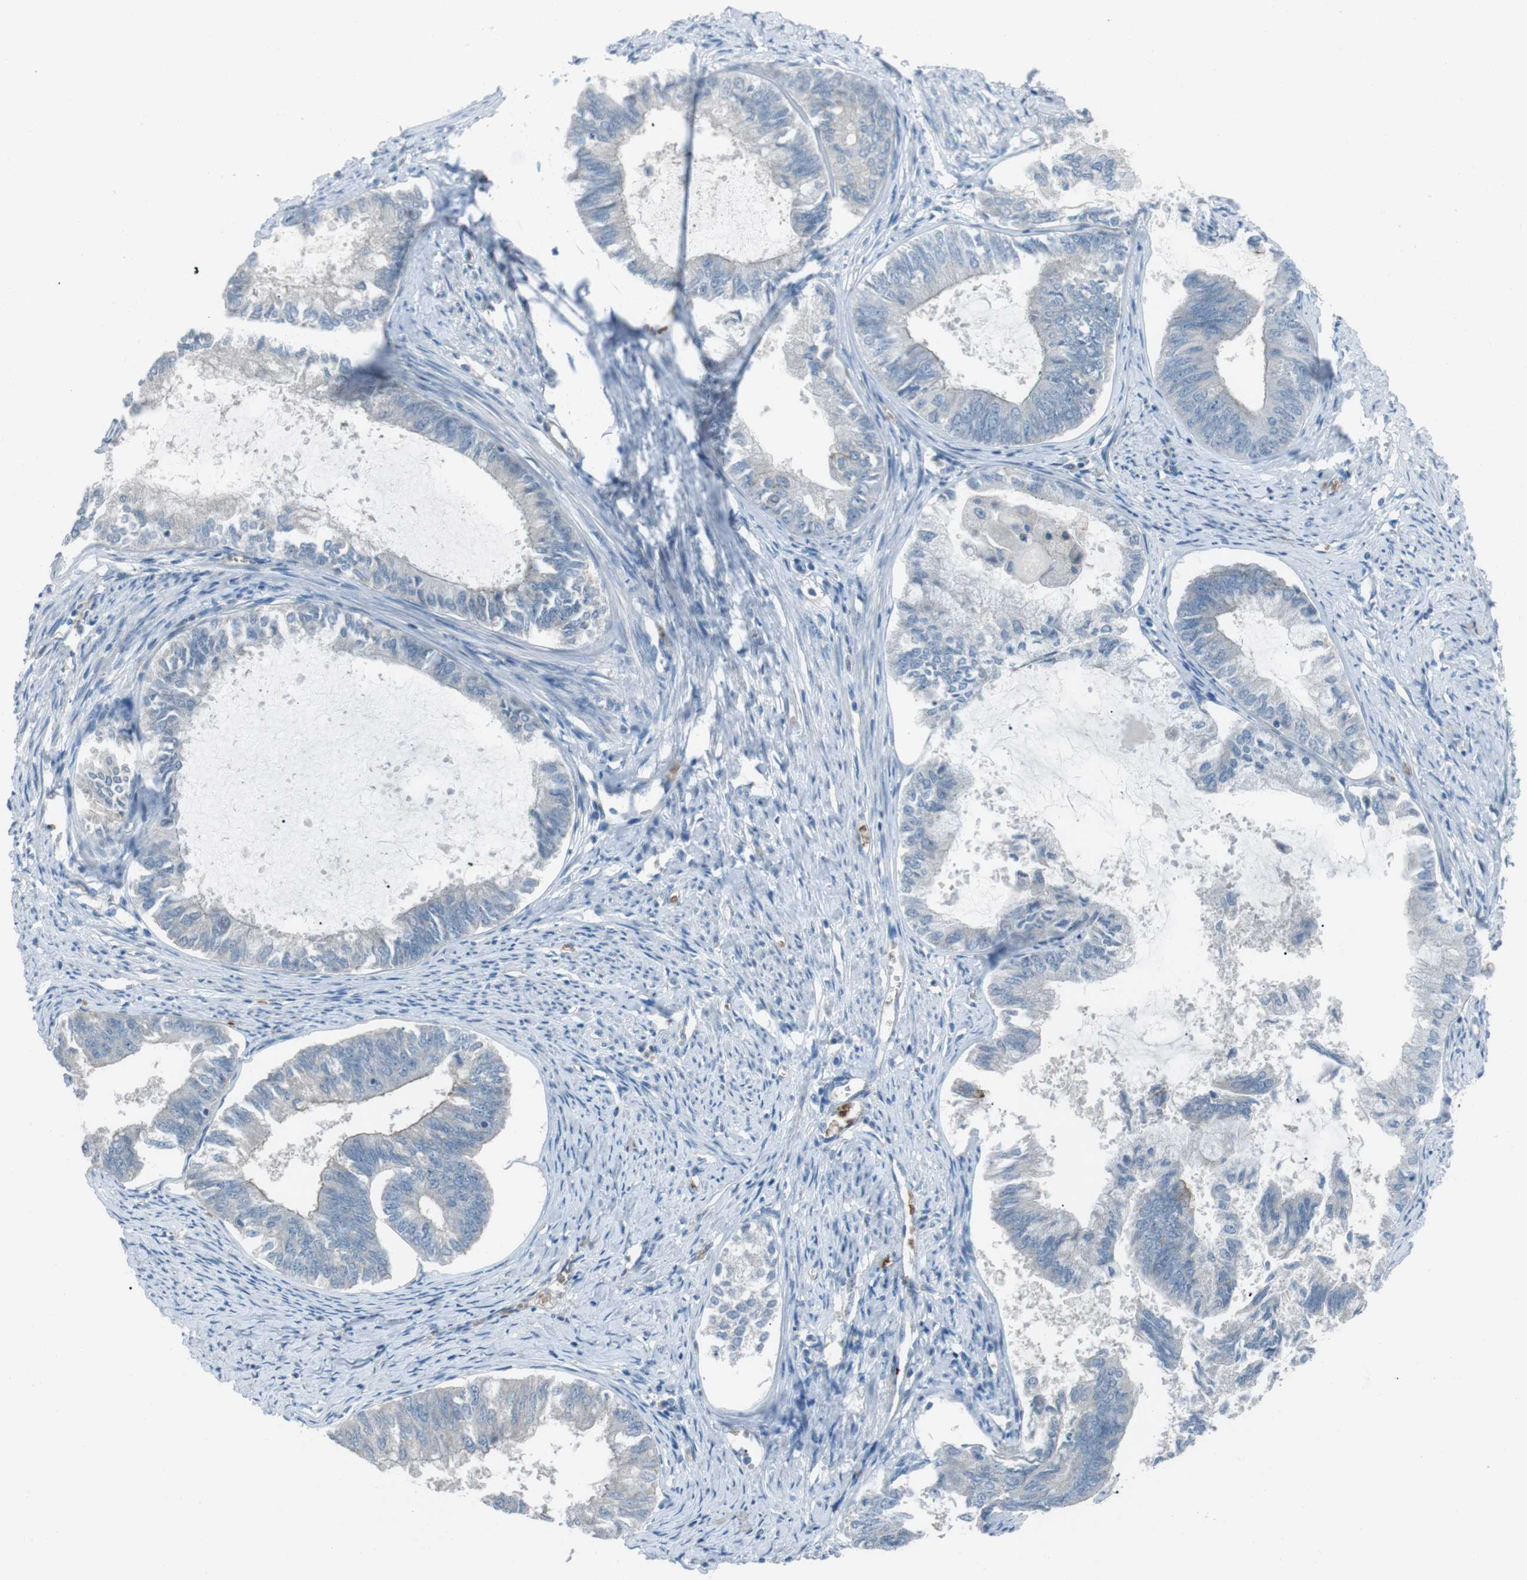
{"staining": {"intensity": "weak", "quantity": "<25%", "location": "cytoplasmic/membranous"}, "tissue": "endometrial cancer", "cell_type": "Tumor cells", "image_type": "cancer", "snomed": [{"axis": "morphology", "description": "Adenocarcinoma, NOS"}, {"axis": "topography", "description": "Endometrium"}], "caption": "The micrograph reveals no significant expression in tumor cells of endometrial cancer.", "gene": "SPTA1", "patient": {"sex": "female", "age": 86}}